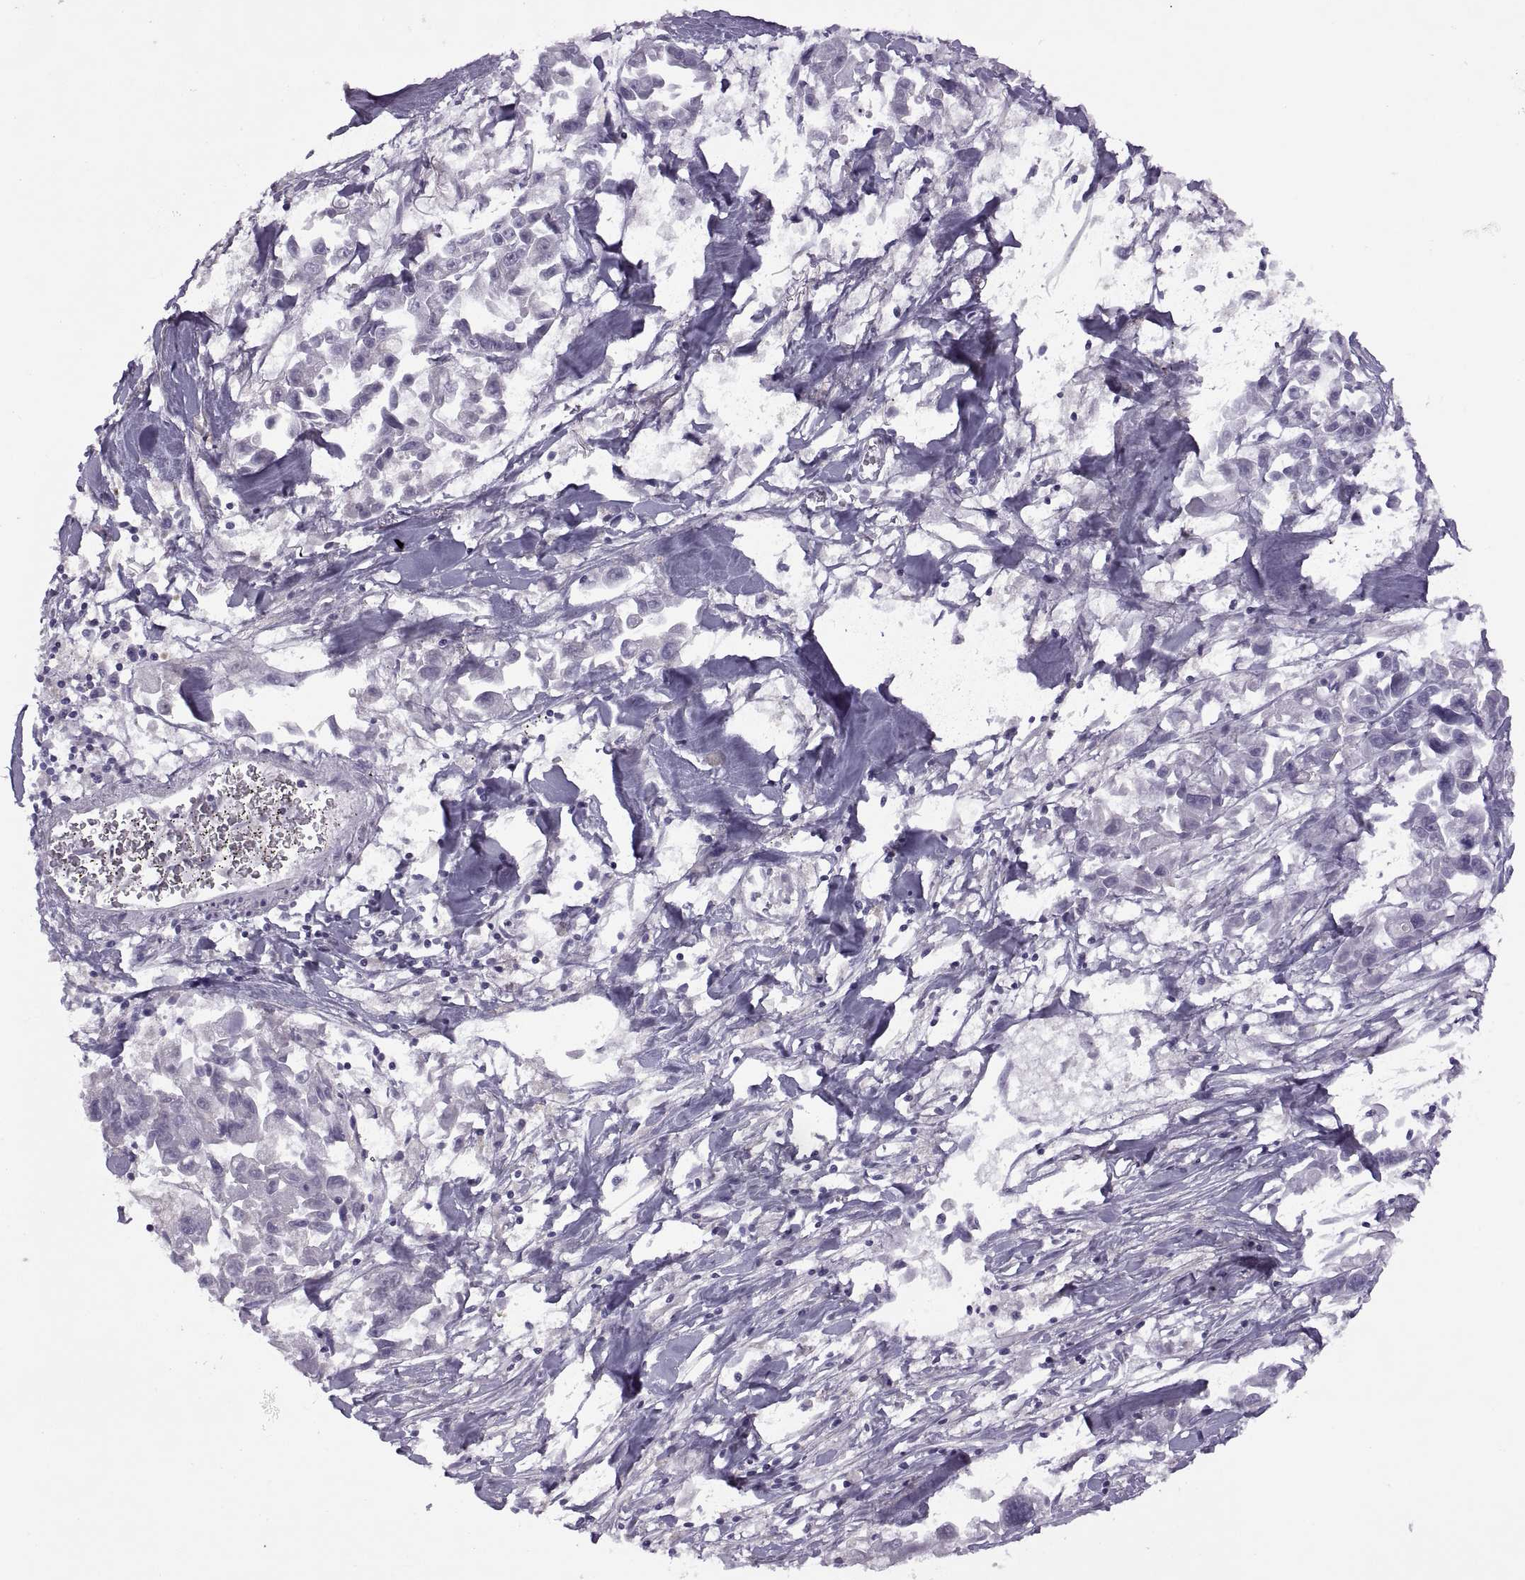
{"staining": {"intensity": "negative", "quantity": "none", "location": "none"}, "tissue": "pancreatic cancer", "cell_type": "Tumor cells", "image_type": "cancer", "snomed": [{"axis": "morphology", "description": "Adenocarcinoma, NOS"}, {"axis": "topography", "description": "Pancreas"}], "caption": "Pancreatic cancer was stained to show a protein in brown. There is no significant expression in tumor cells. The staining is performed using DAB (3,3'-diaminobenzidine) brown chromogen with nuclei counter-stained in using hematoxylin.", "gene": "RSPH6A", "patient": {"sex": "female", "age": 83}}